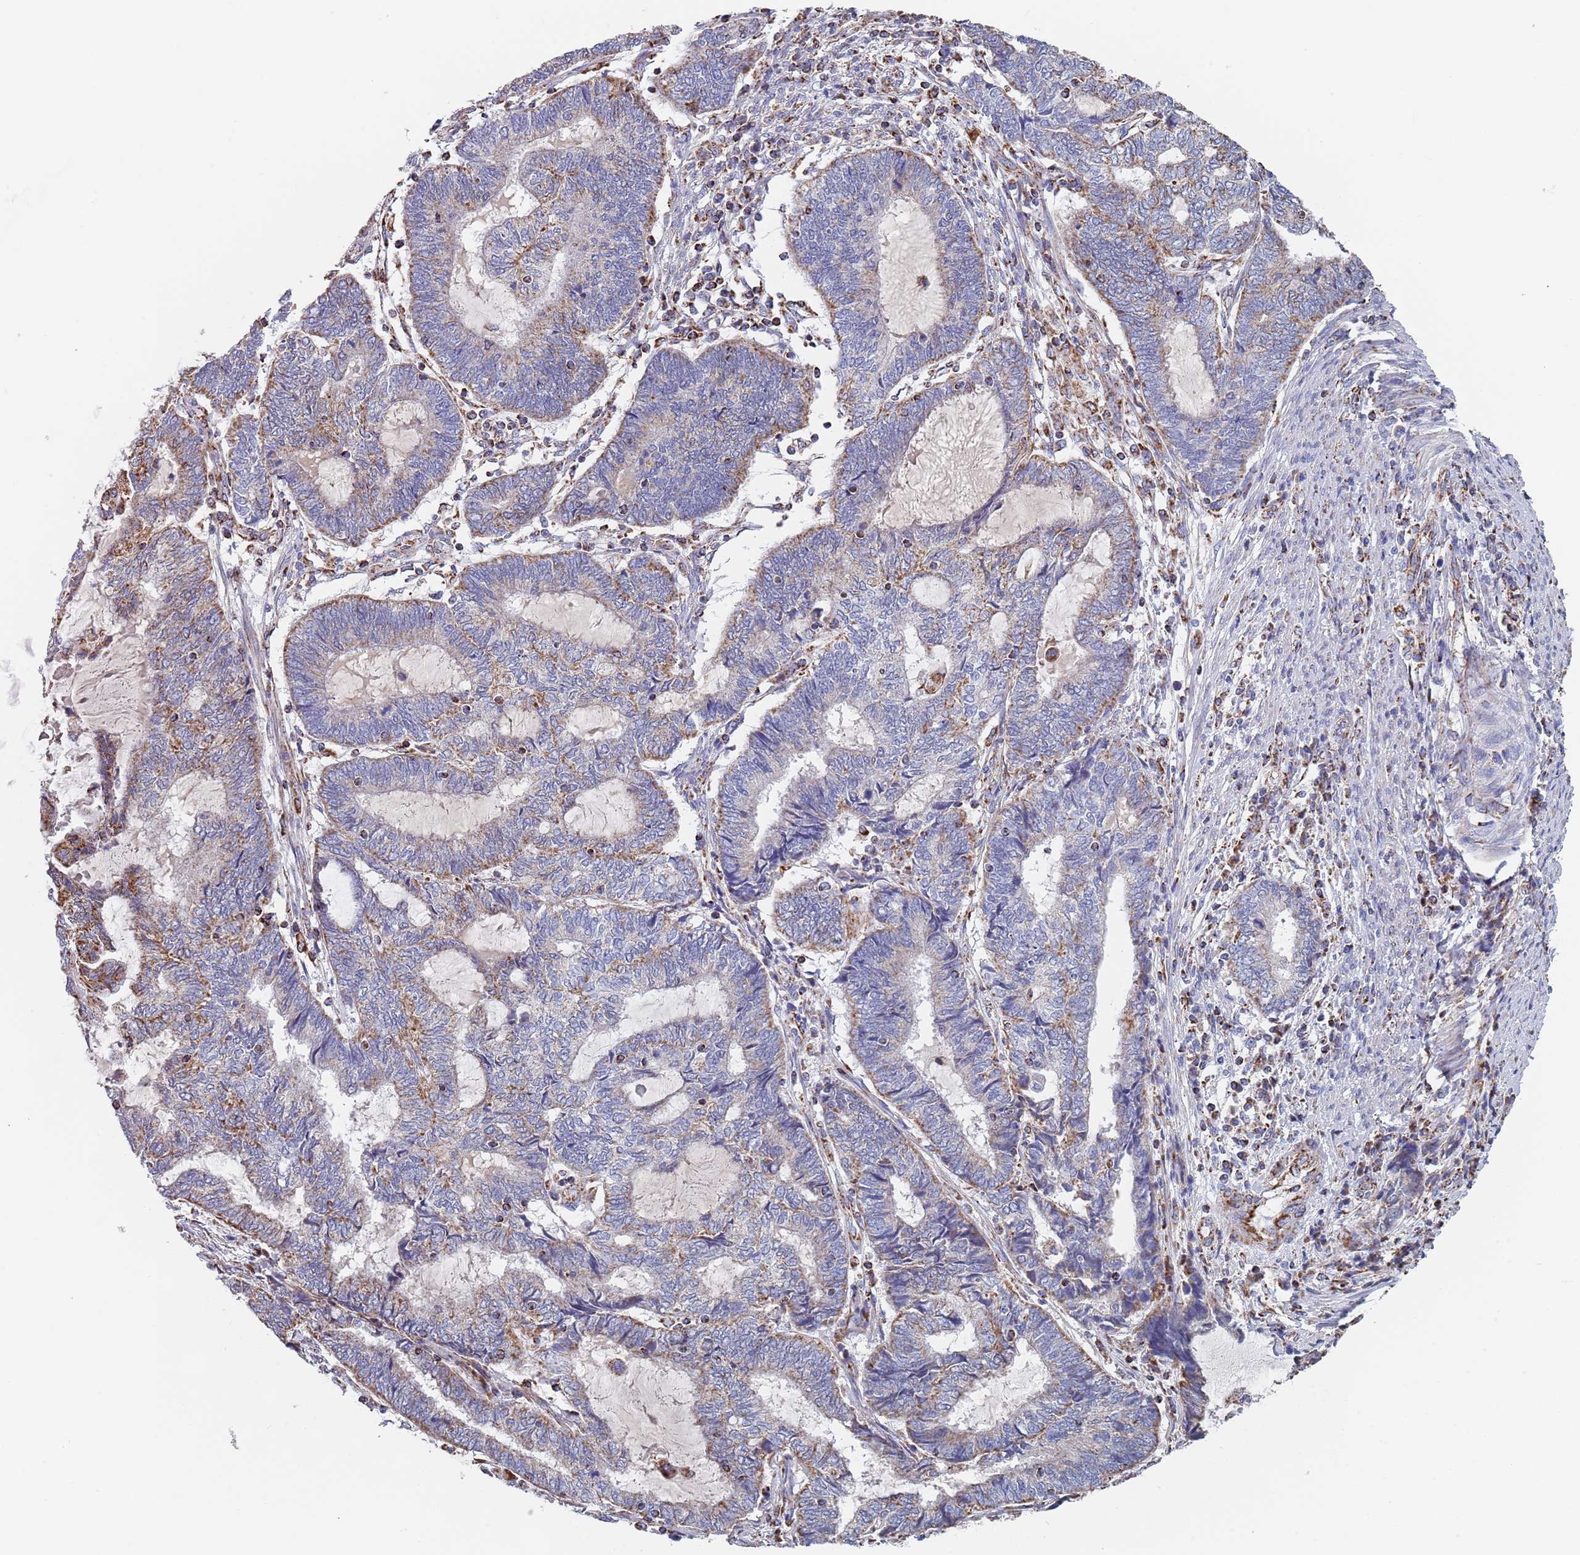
{"staining": {"intensity": "moderate", "quantity": "25%-75%", "location": "cytoplasmic/membranous"}, "tissue": "endometrial cancer", "cell_type": "Tumor cells", "image_type": "cancer", "snomed": [{"axis": "morphology", "description": "Adenocarcinoma, NOS"}, {"axis": "topography", "description": "Uterus"}, {"axis": "topography", "description": "Endometrium"}], "caption": "Protein expression analysis of human endometrial adenocarcinoma reveals moderate cytoplasmic/membranous expression in about 25%-75% of tumor cells.", "gene": "PGP", "patient": {"sex": "female", "age": 70}}